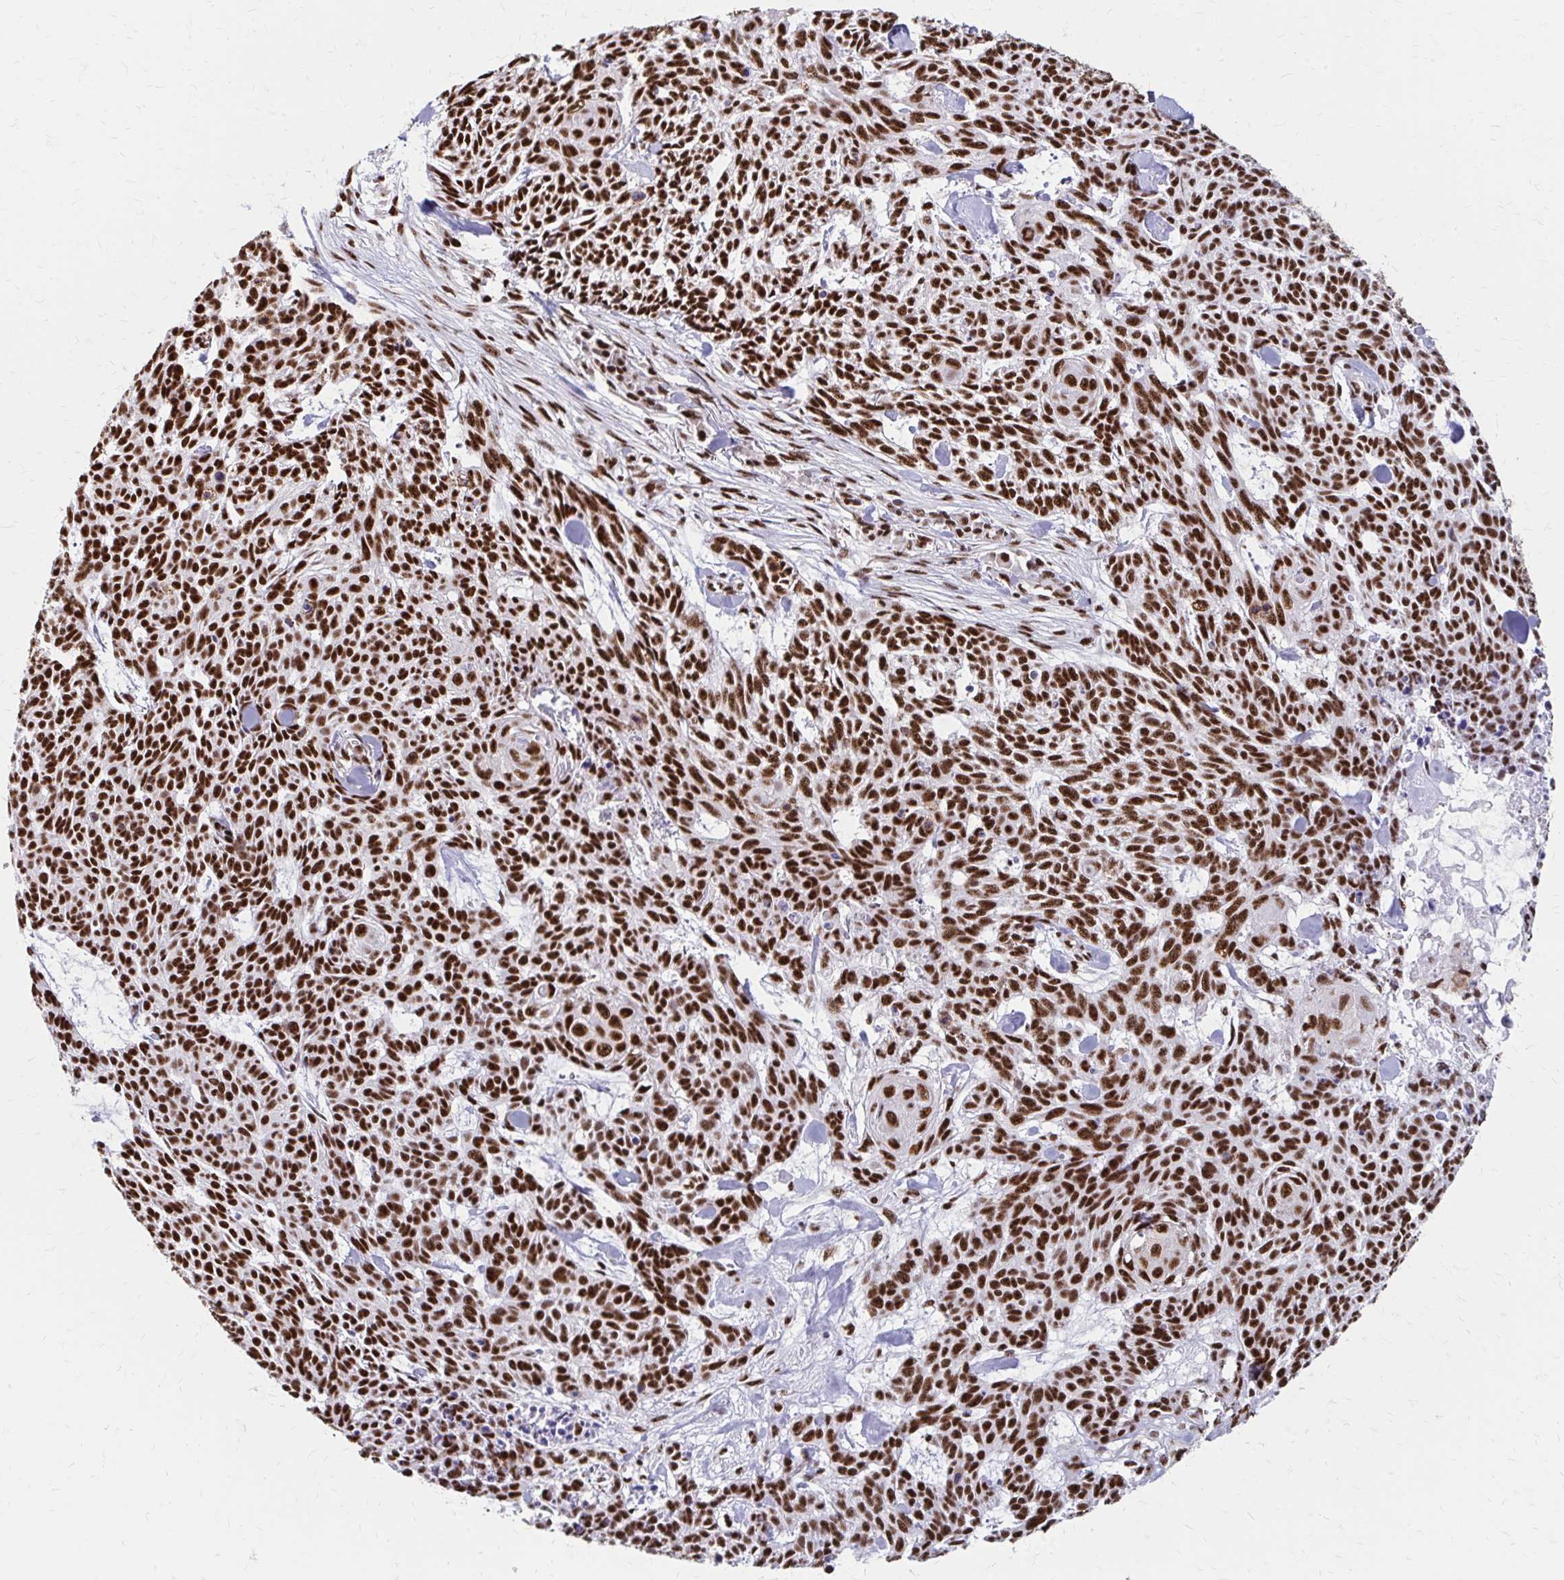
{"staining": {"intensity": "strong", "quantity": ">75%", "location": "nuclear"}, "tissue": "skin cancer", "cell_type": "Tumor cells", "image_type": "cancer", "snomed": [{"axis": "morphology", "description": "Basal cell carcinoma"}, {"axis": "topography", "description": "Skin"}], "caption": "High-power microscopy captured an IHC image of basal cell carcinoma (skin), revealing strong nuclear expression in about >75% of tumor cells.", "gene": "CNKSR3", "patient": {"sex": "female", "age": 93}}